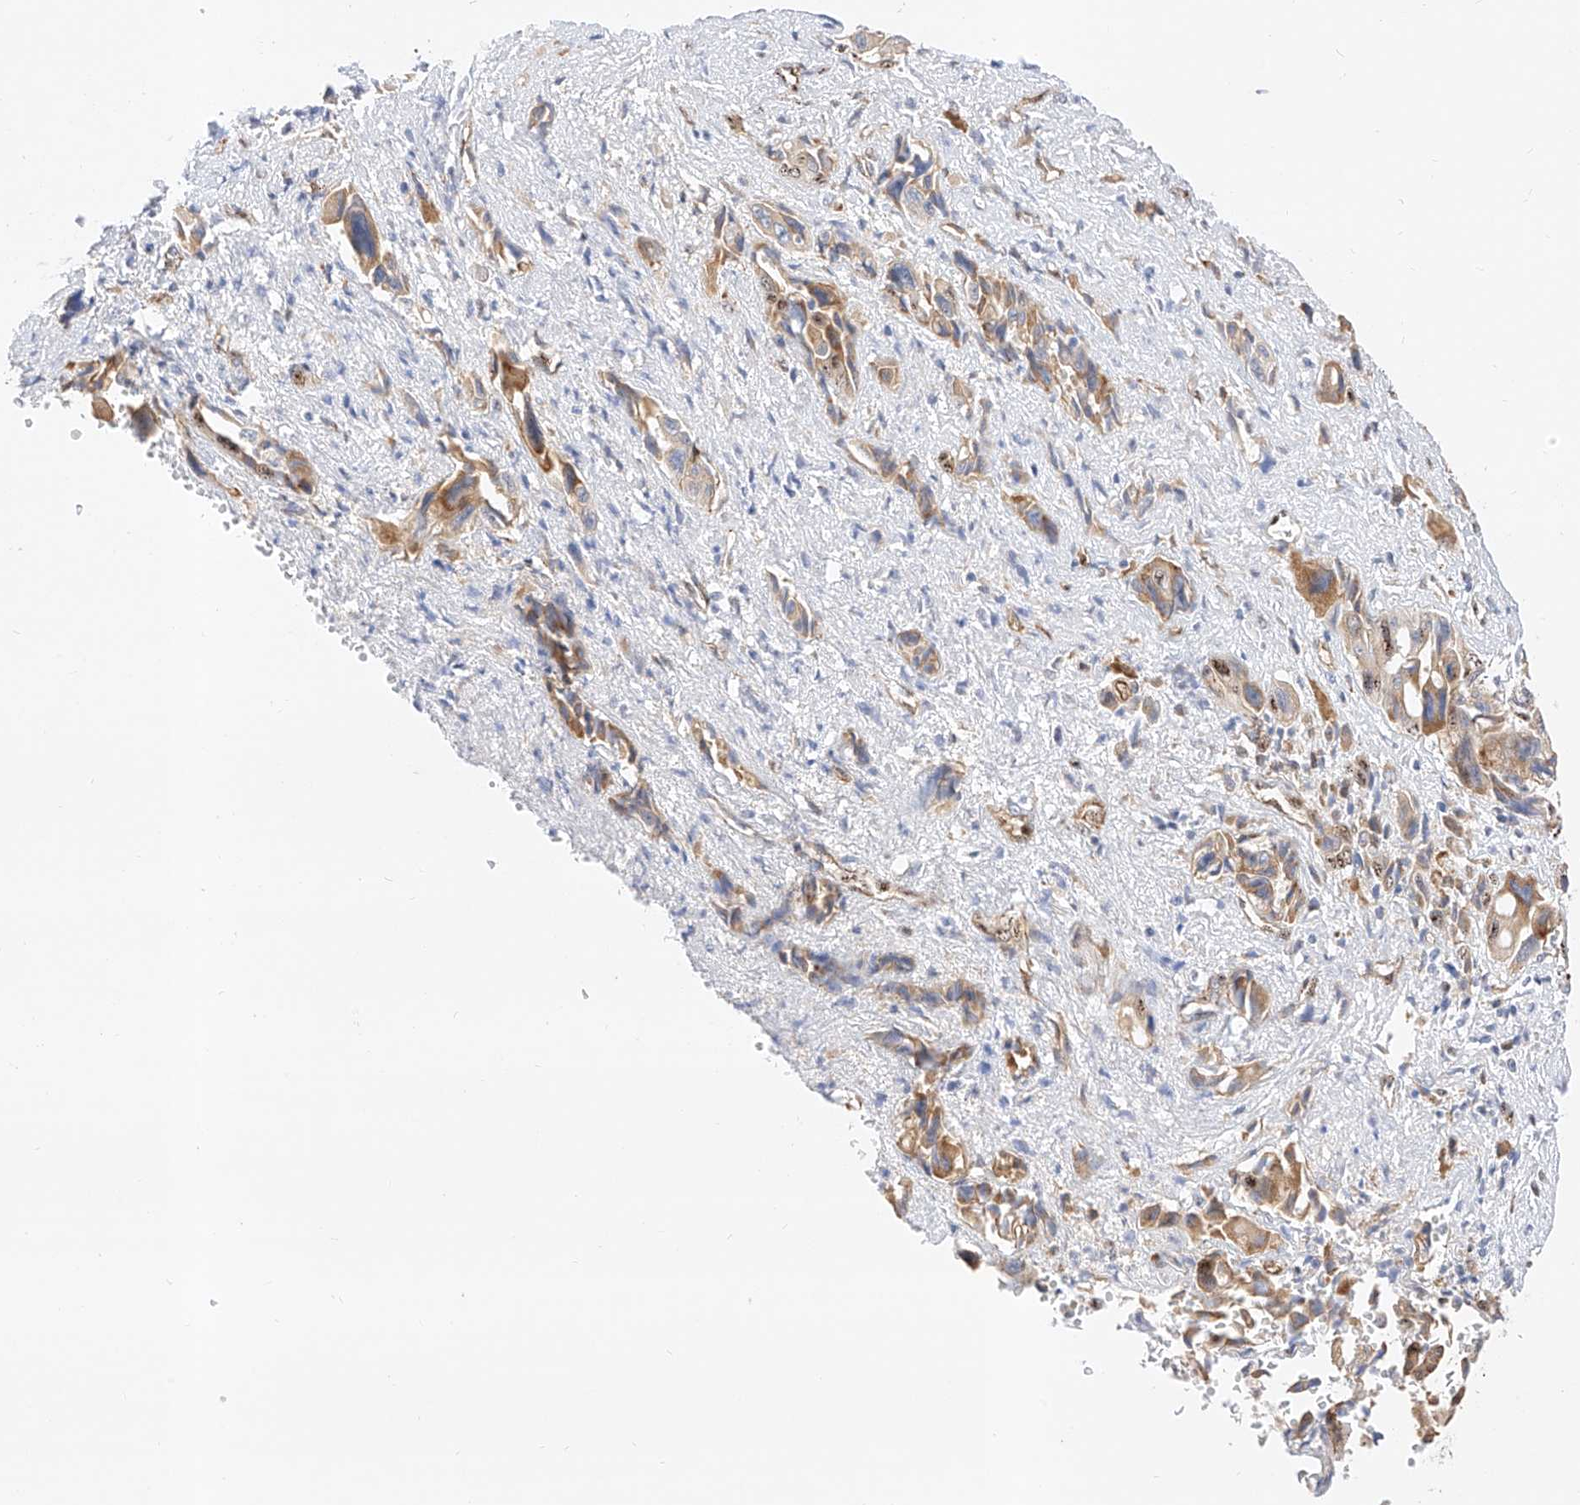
{"staining": {"intensity": "moderate", "quantity": "25%-75%", "location": "cytoplasmic/membranous,nuclear"}, "tissue": "pancreatic cancer", "cell_type": "Tumor cells", "image_type": "cancer", "snomed": [{"axis": "morphology", "description": "Adenocarcinoma, NOS"}, {"axis": "topography", "description": "Pancreas"}], "caption": "IHC micrograph of neoplastic tissue: human adenocarcinoma (pancreatic) stained using immunohistochemistry (IHC) exhibits medium levels of moderate protein expression localized specifically in the cytoplasmic/membranous and nuclear of tumor cells, appearing as a cytoplasmic/membranous and nuclear brown color.", "gene": "ATXN7L2", "patient": {"sex": "male", "age": 46}}